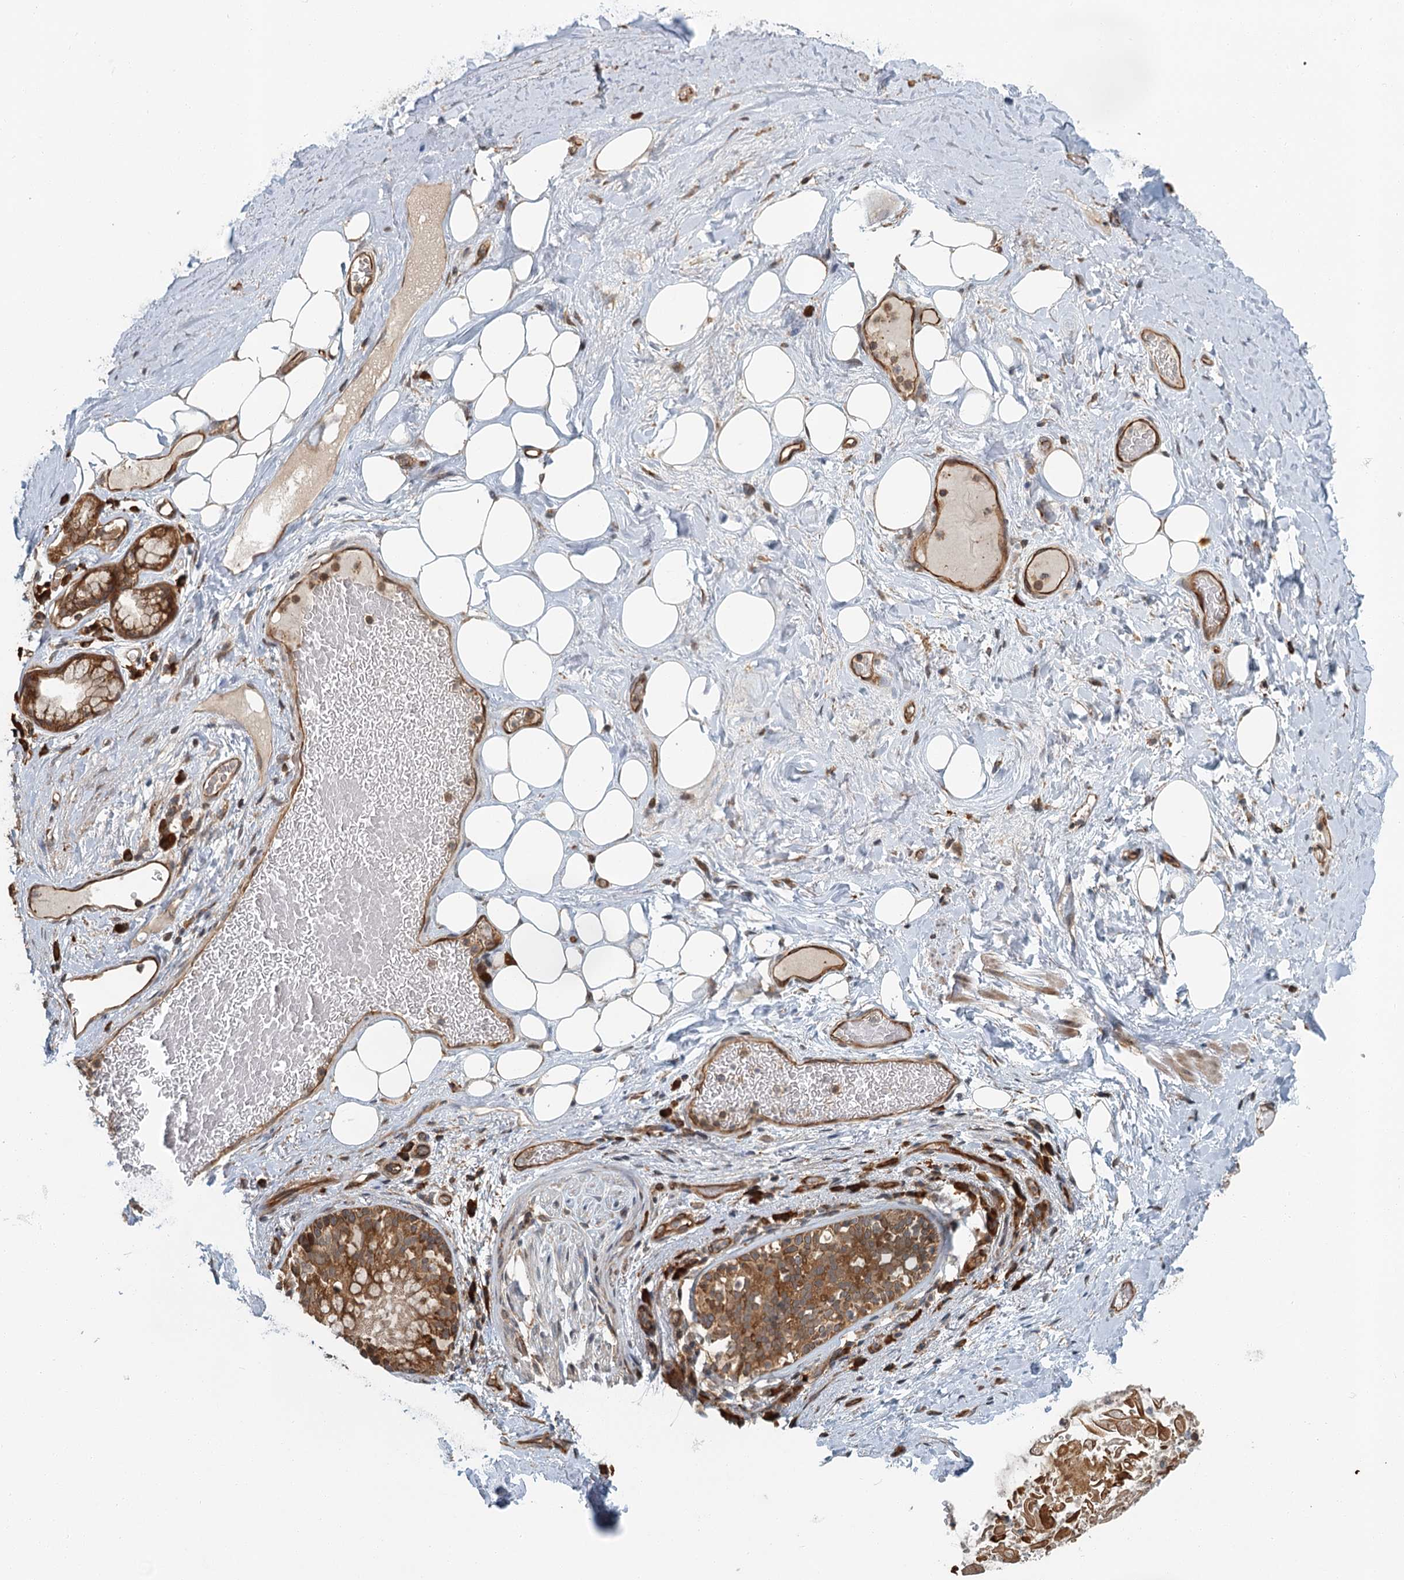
{"staining": {"intensity": "weak", "quantity": "<25%", "location": "cytoplasmic/membranous"}, "tissue": "adipose tissue", "cell_type": "Adipocytes", "image_type": "normal", "snomed": [{"axis": "morphology", "description": "Normal tissue, NOS"}, {"axis": "topography", "description": "Lymph node"}, {"axis": "topography", "description": "Cartilage tissue"}, {"axis": "topography", "description": "Bronchus"}], "caption": "This is a micrograph of immunohistochemistry (IHC) staining of unremarkable adipose tissue, which shows no staining in adipocytes.", "gene": "ZNF527", "patient": {"sex": "male", "age": 63}}